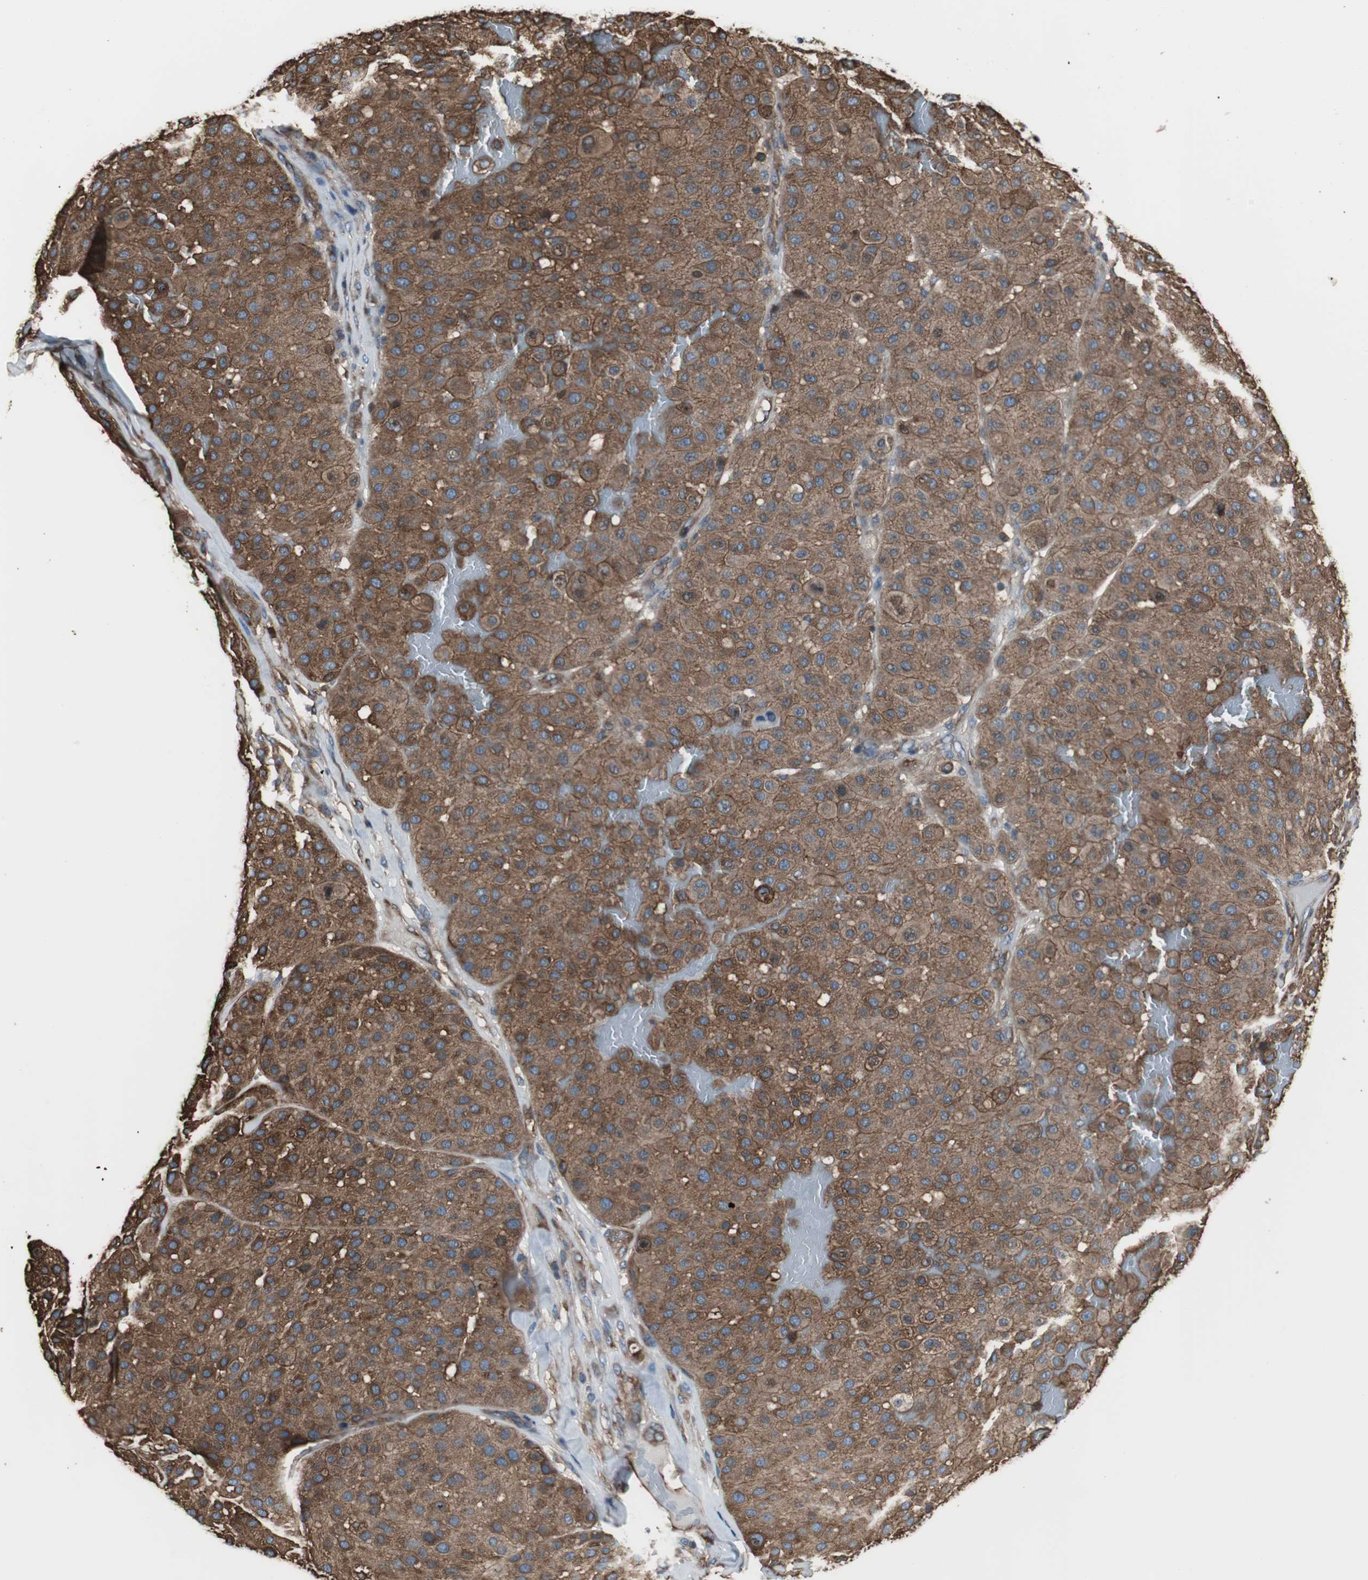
{"staining": {"intensity": "strong", "quantity": ">75%", "location": "cytoplasmic/membranous"}, "tissue": "melanoma", "cell_type": "Tumor cells", "image_type": "cancer", "snomed": [{"axis": "morphology", "description": "Normal tissue, NOS"}, {"axis": "morphology", "description": "Malignant melanoma, Metastatic site"}, {"axis": "topography", "description": "Skin"}], "caption": "This image demonstrates immunohistochemistry (IHC) staining of melanoma, with high strong cytoplasmic/membranous expression in about >75% of tumor cells.", "gene": "ACTN1", "patient": {"sex": "male", "age": 41}}